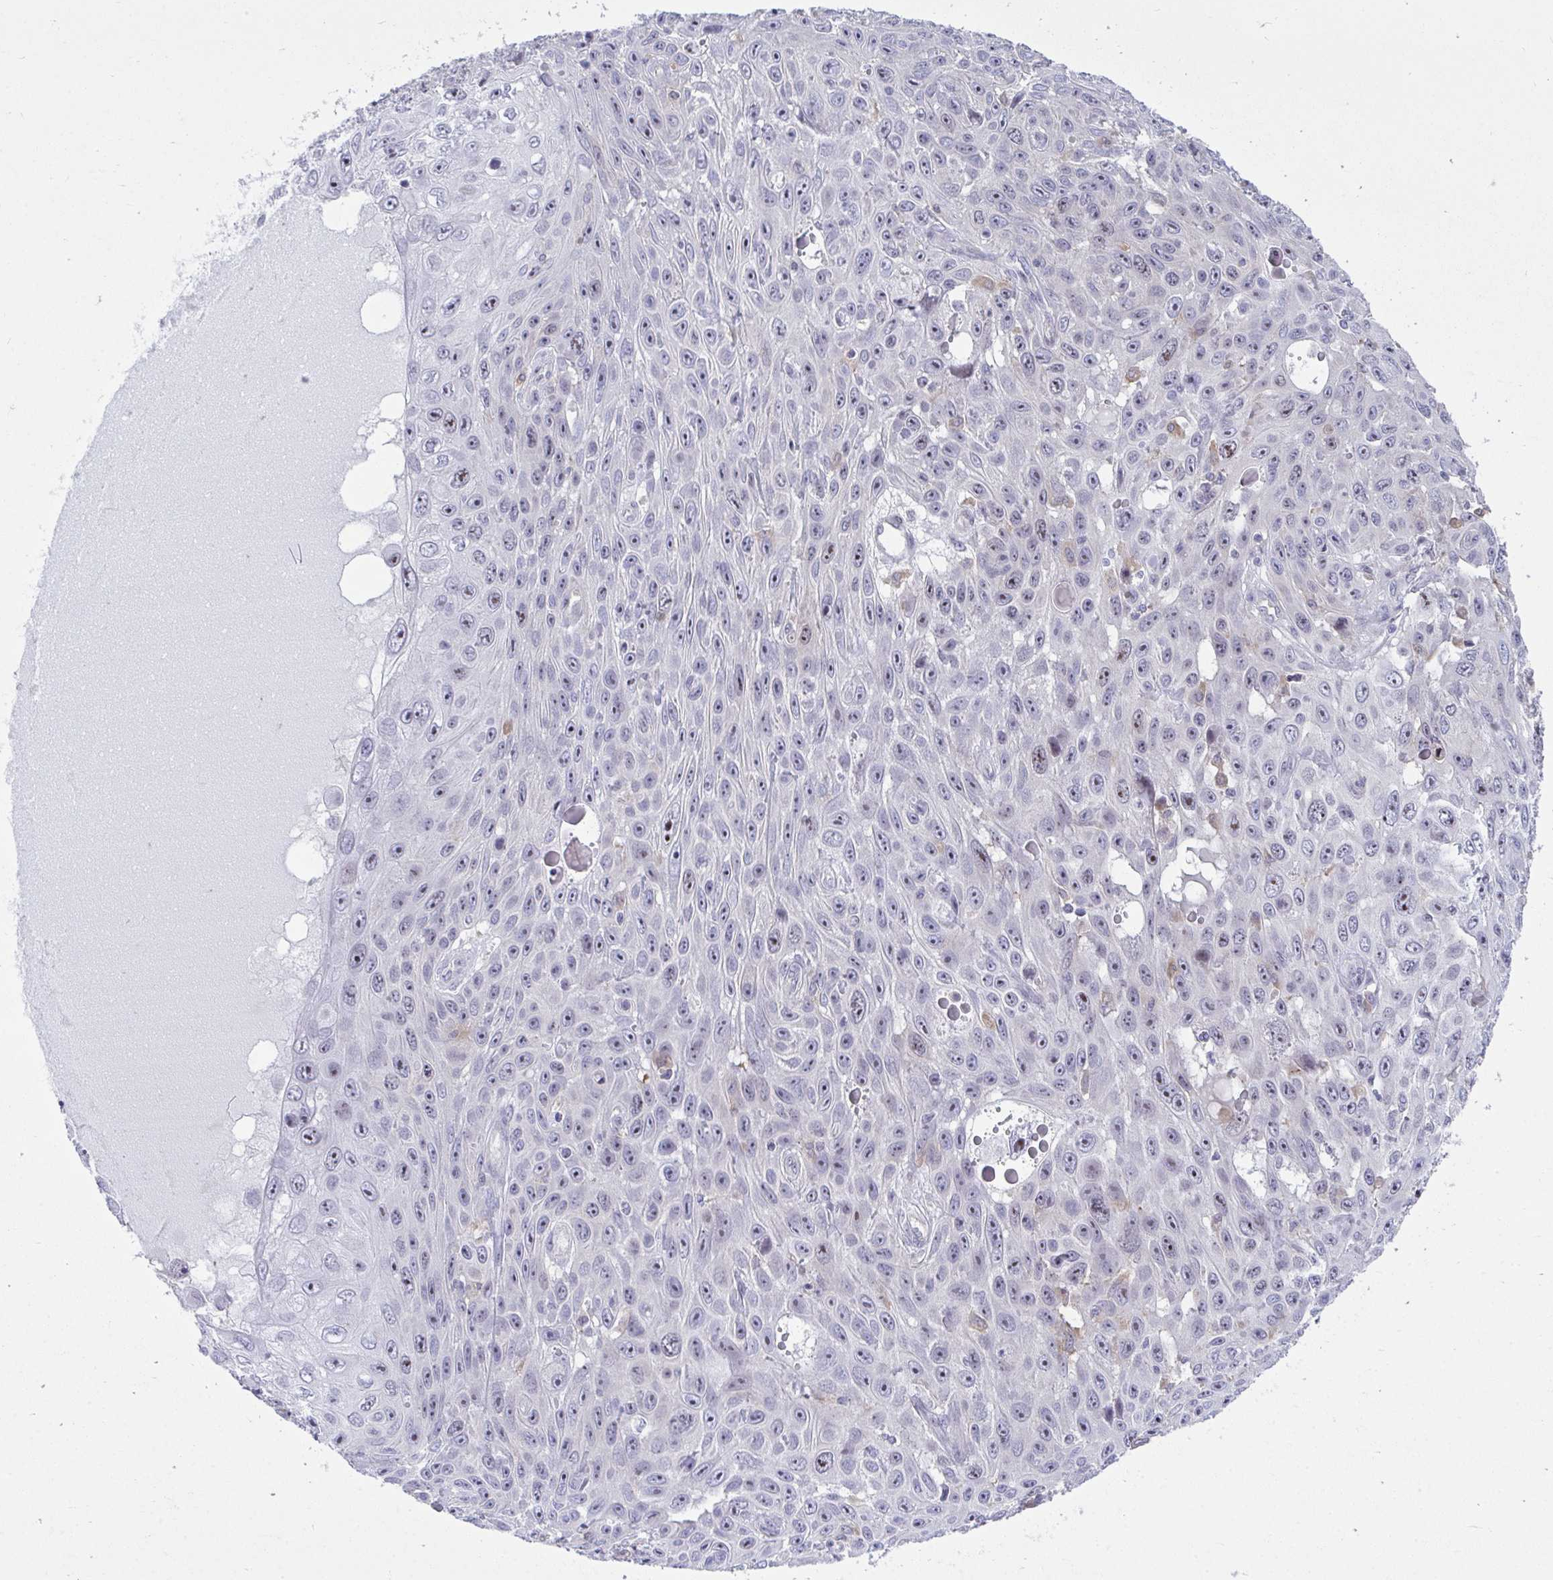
{"staining": {"intensity": "weak", "quantity": "25%-75%", "location": "nuclear"}, "tissue": "skin cancer", "cell_type": "Tumor cells", "image_type": "cancer", "snomed": [{"axis": "morphology", "description": "Squamous cell carcinoma, NOS"}, {"axis": "topography", "description": "Skin"}], "caption": "Immunohistochemistry image of human squamous cell carcinoma (skin) stained for a protein (brown), which displays low levels of weak nuclear expression in approximately 25%-75% of tumor cells.", "gene": "CENPQ", "patient": {"sex": "male", "age": 82}}